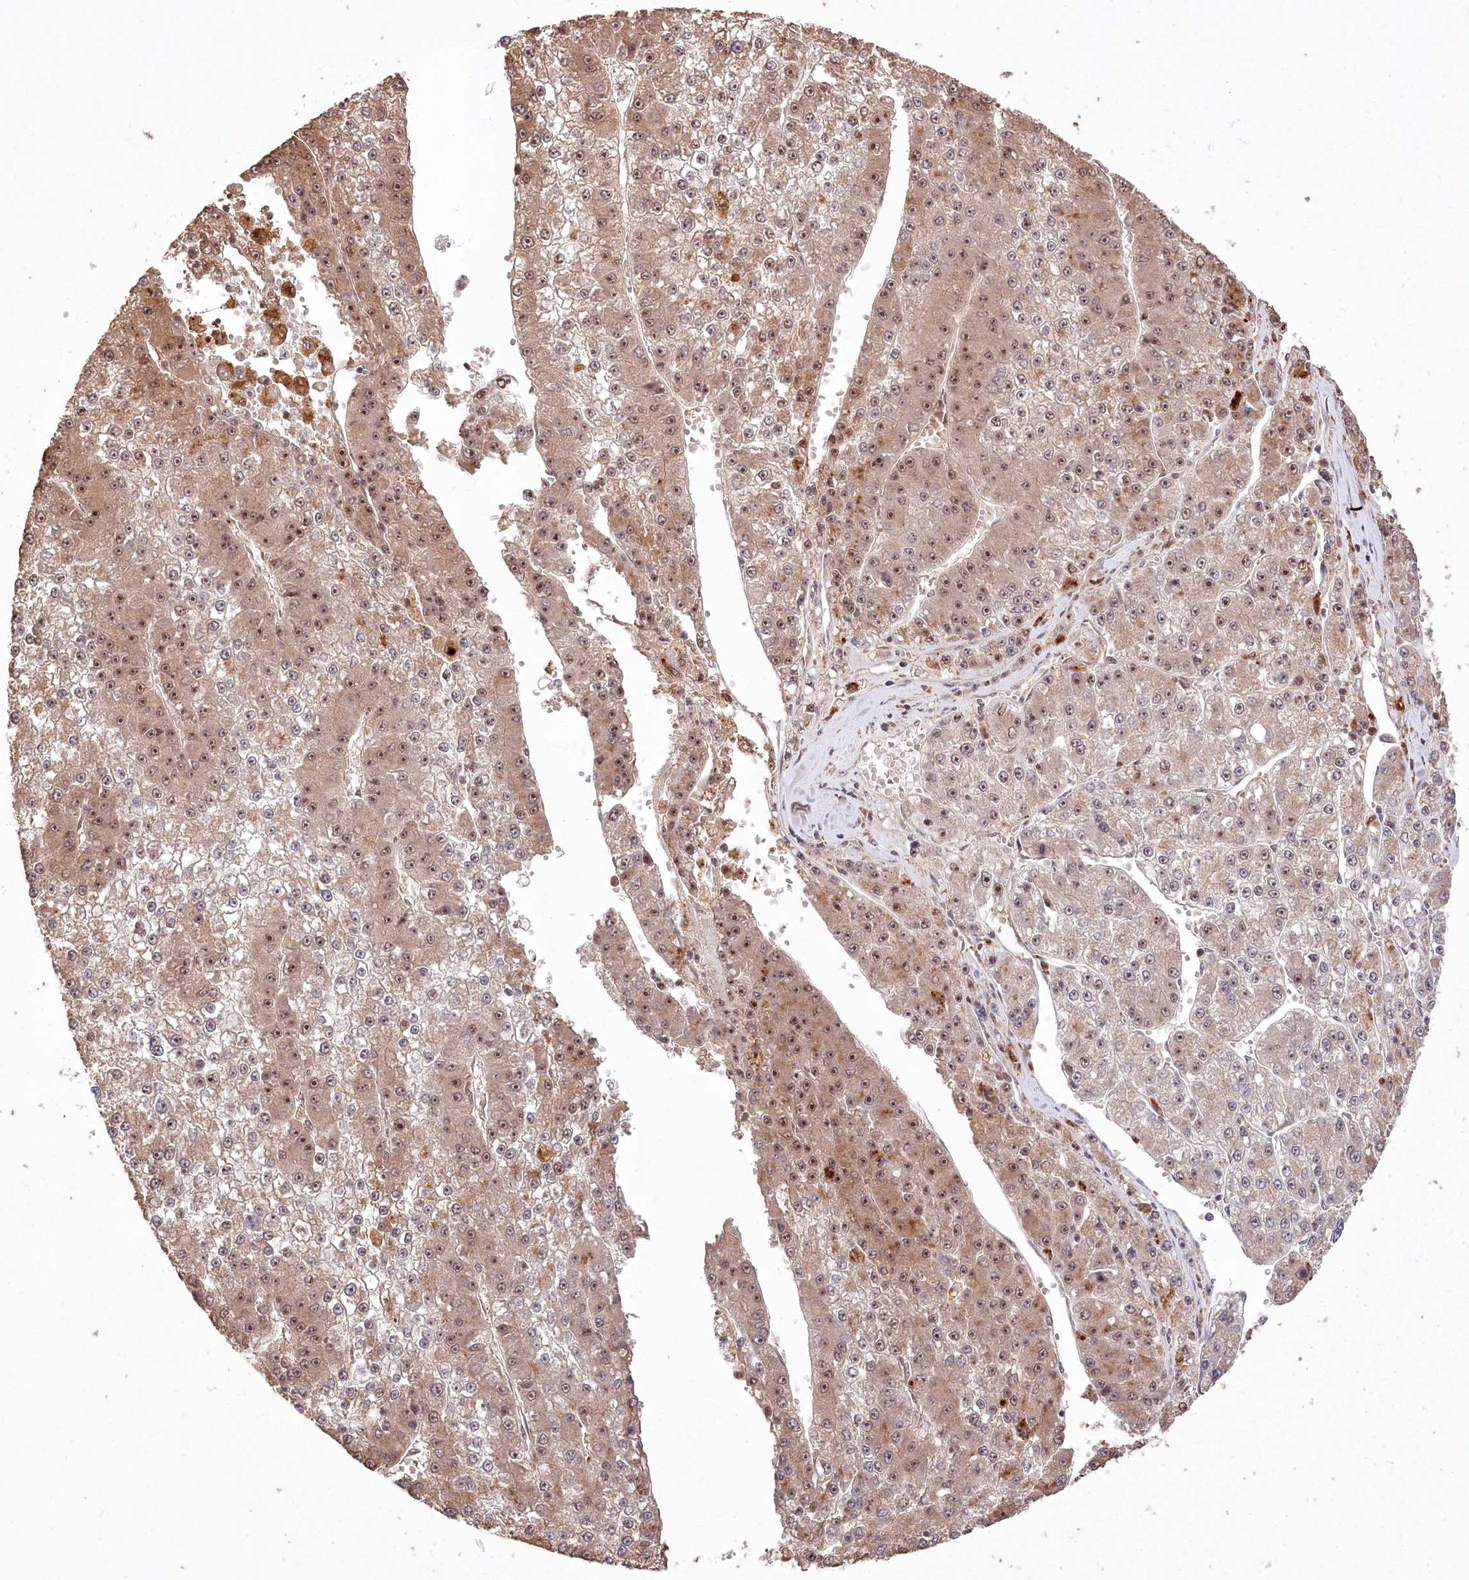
{"staining": {"intensity": "moderate", "quantity": ">75%", "location": "cytoplasmic/membranous,nuclear"}, "tissue": "liver cancer", "cell_type": "Tumor cells", "image_type": "cancer", "snomed": [{"axis": "morphology", "description": "Carcinoma, Hepatocellular, NOS"}, {"axis": "topography", "description": "Liver"}], "caption": "Hepatocellular carcinoma (liver) stained with IHC displays moderate cytoplasmic/membranous and nuclear expression in approximately >75% of tumor cells.", "gene": "SERGEF", "patient": {"sex": "female", "age": 73}}